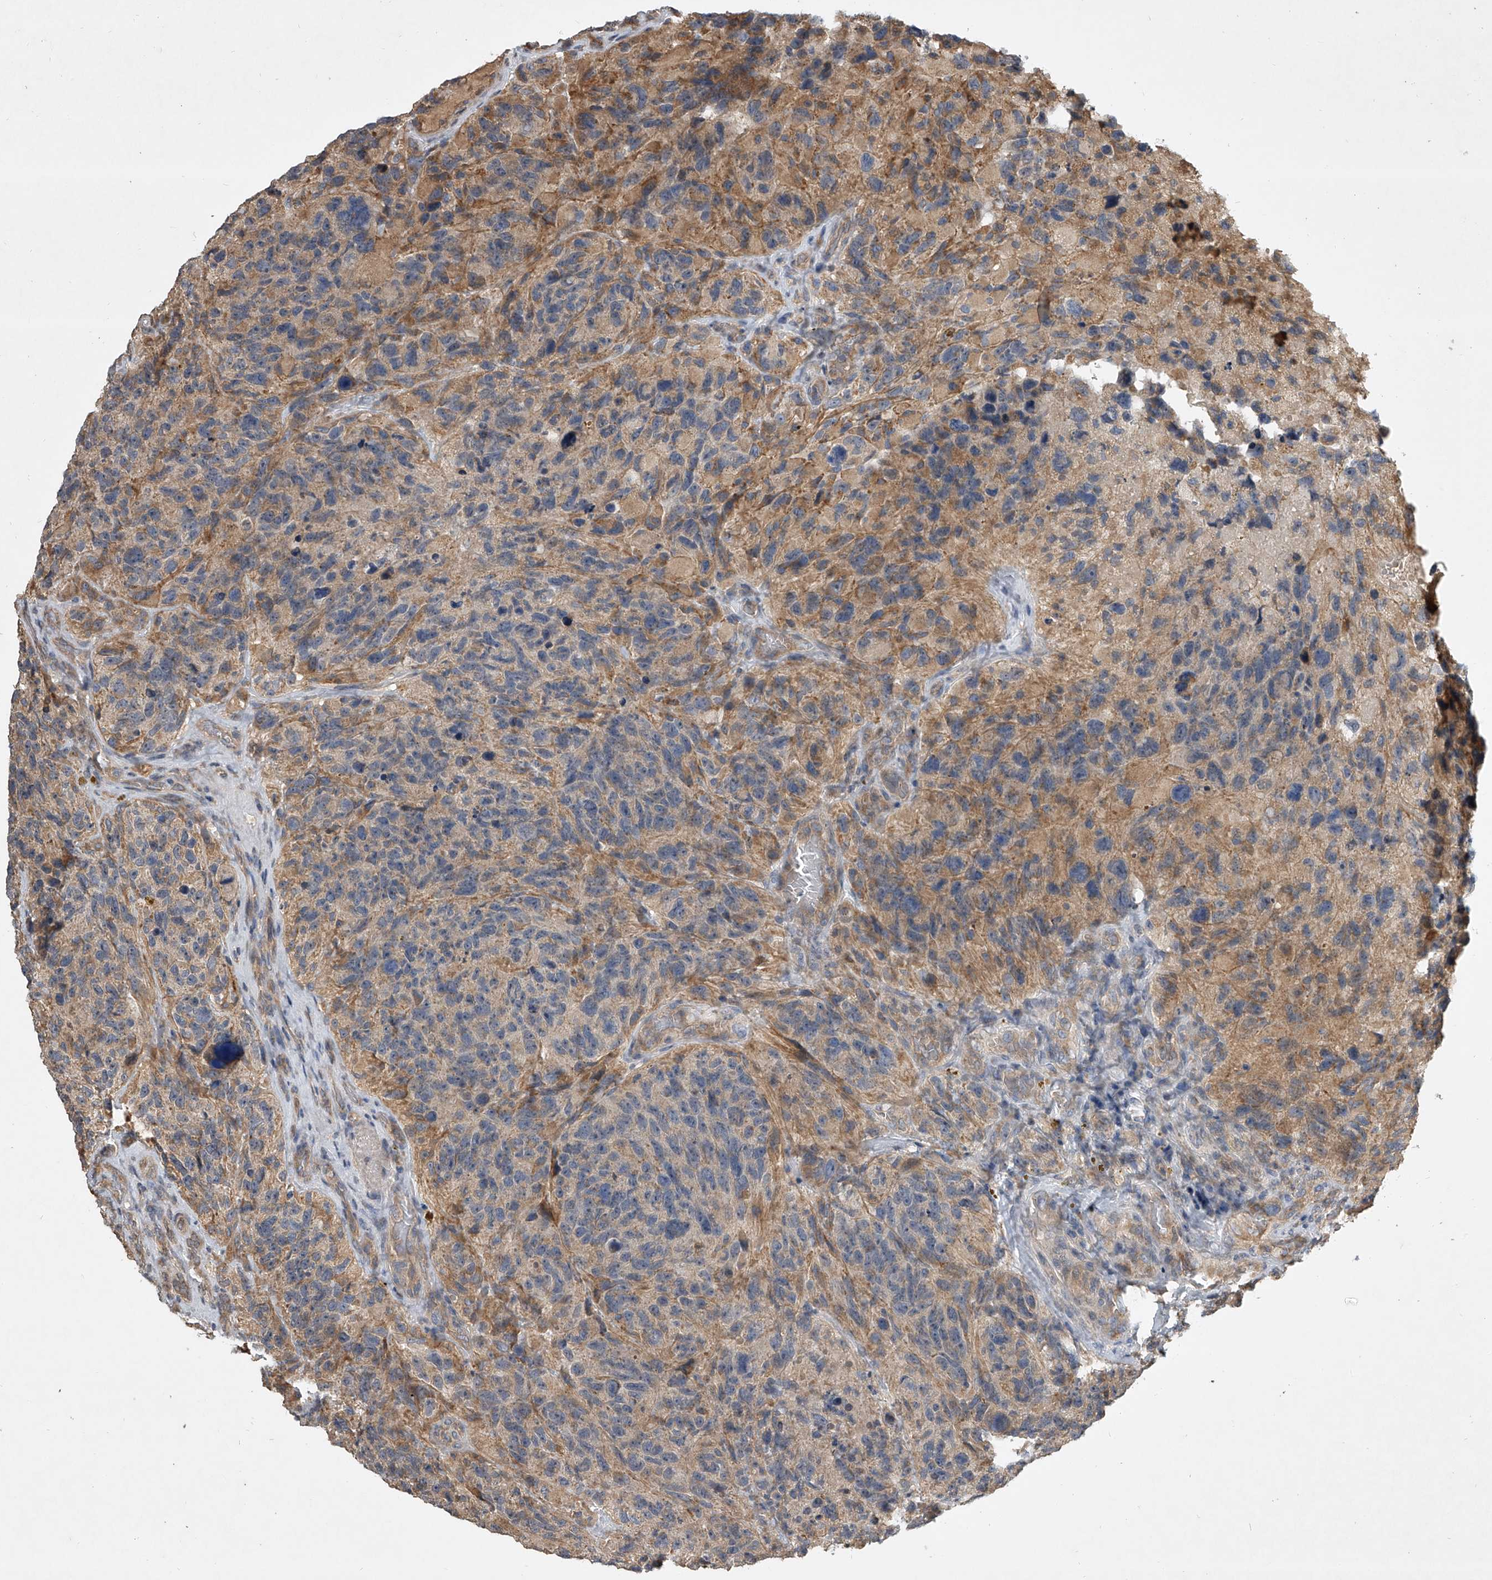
{"staining": {"intensity": "weak", "quantity": "<25%", "location": "cytoplasmic/membranous"}, "tissue": "glioma", "cell_type": "Tumor cells", "image_type": "cancer", "snomed": [{"axis": "morphology", "description": "Glioma, malignant, High grade"}, {"axis": "topography", "description": "Brain"}], "caption": "A micrograph of malignant high-grade glioma stained for a protein displays no brown staining in tumor cells.", "gene": "NFS1", "patient": {"sex": "male", "age": 69}}